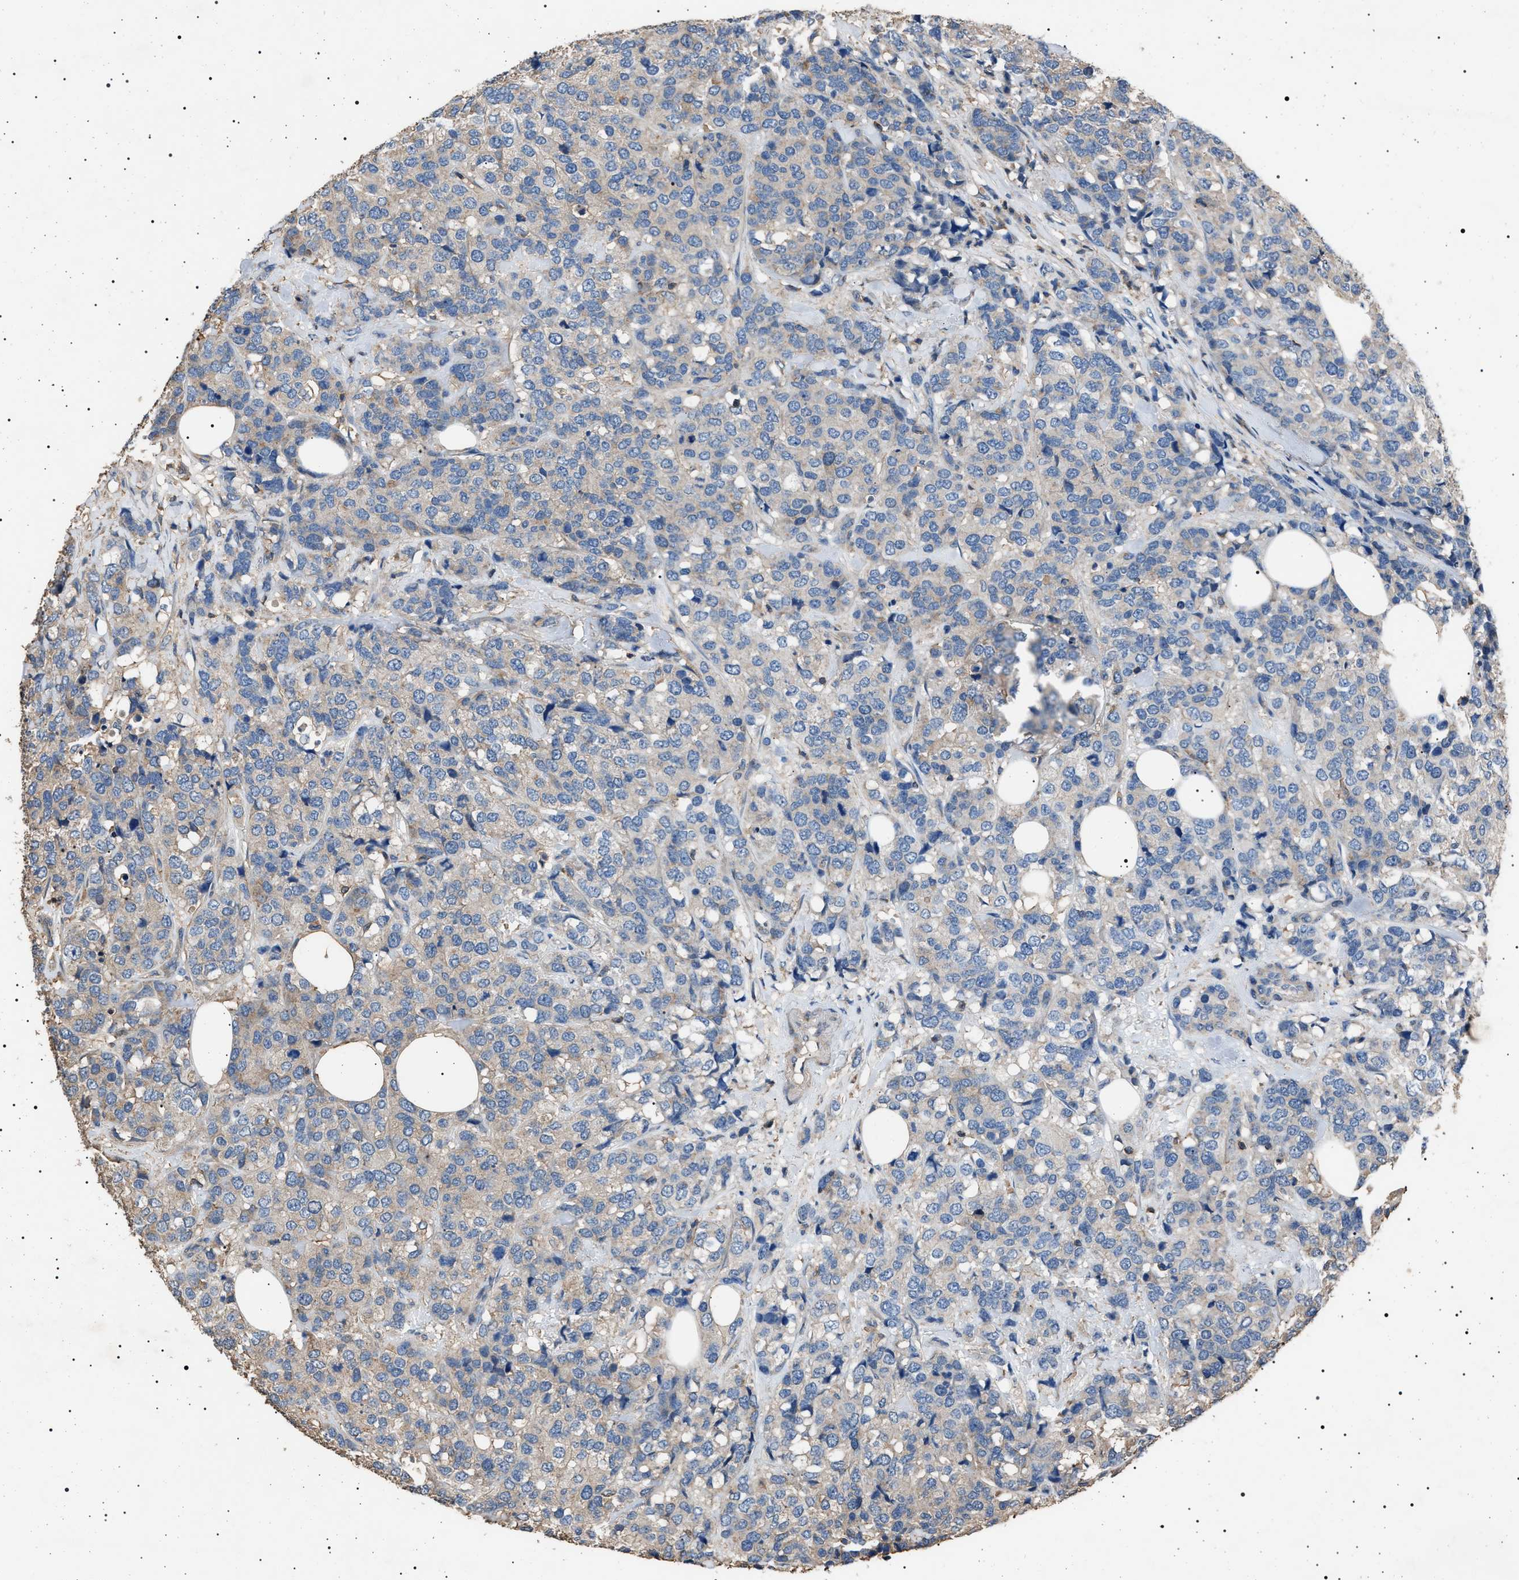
{"staining": {"intensity": "negative", "quantity": "none", "location": "none"}, "tissue": "breast cancer", "cell_type": "Tumor cells", "image_type": "cancer", "snomed": [{"axis": "morphology", "description": "Lobular carcinoma"}, {"axis": "topography", "description": "Breast"}], "caption": "Immunohistochemistry (IHC) of human breast lobular carcinoma shows no positivity in tumor cells. The staining is performed using DAB brown chromogen with nuclei counter-stained in using hematoxylin.", "gene": "SMAP2", "patient": {"sex": "female", "age": 59}}